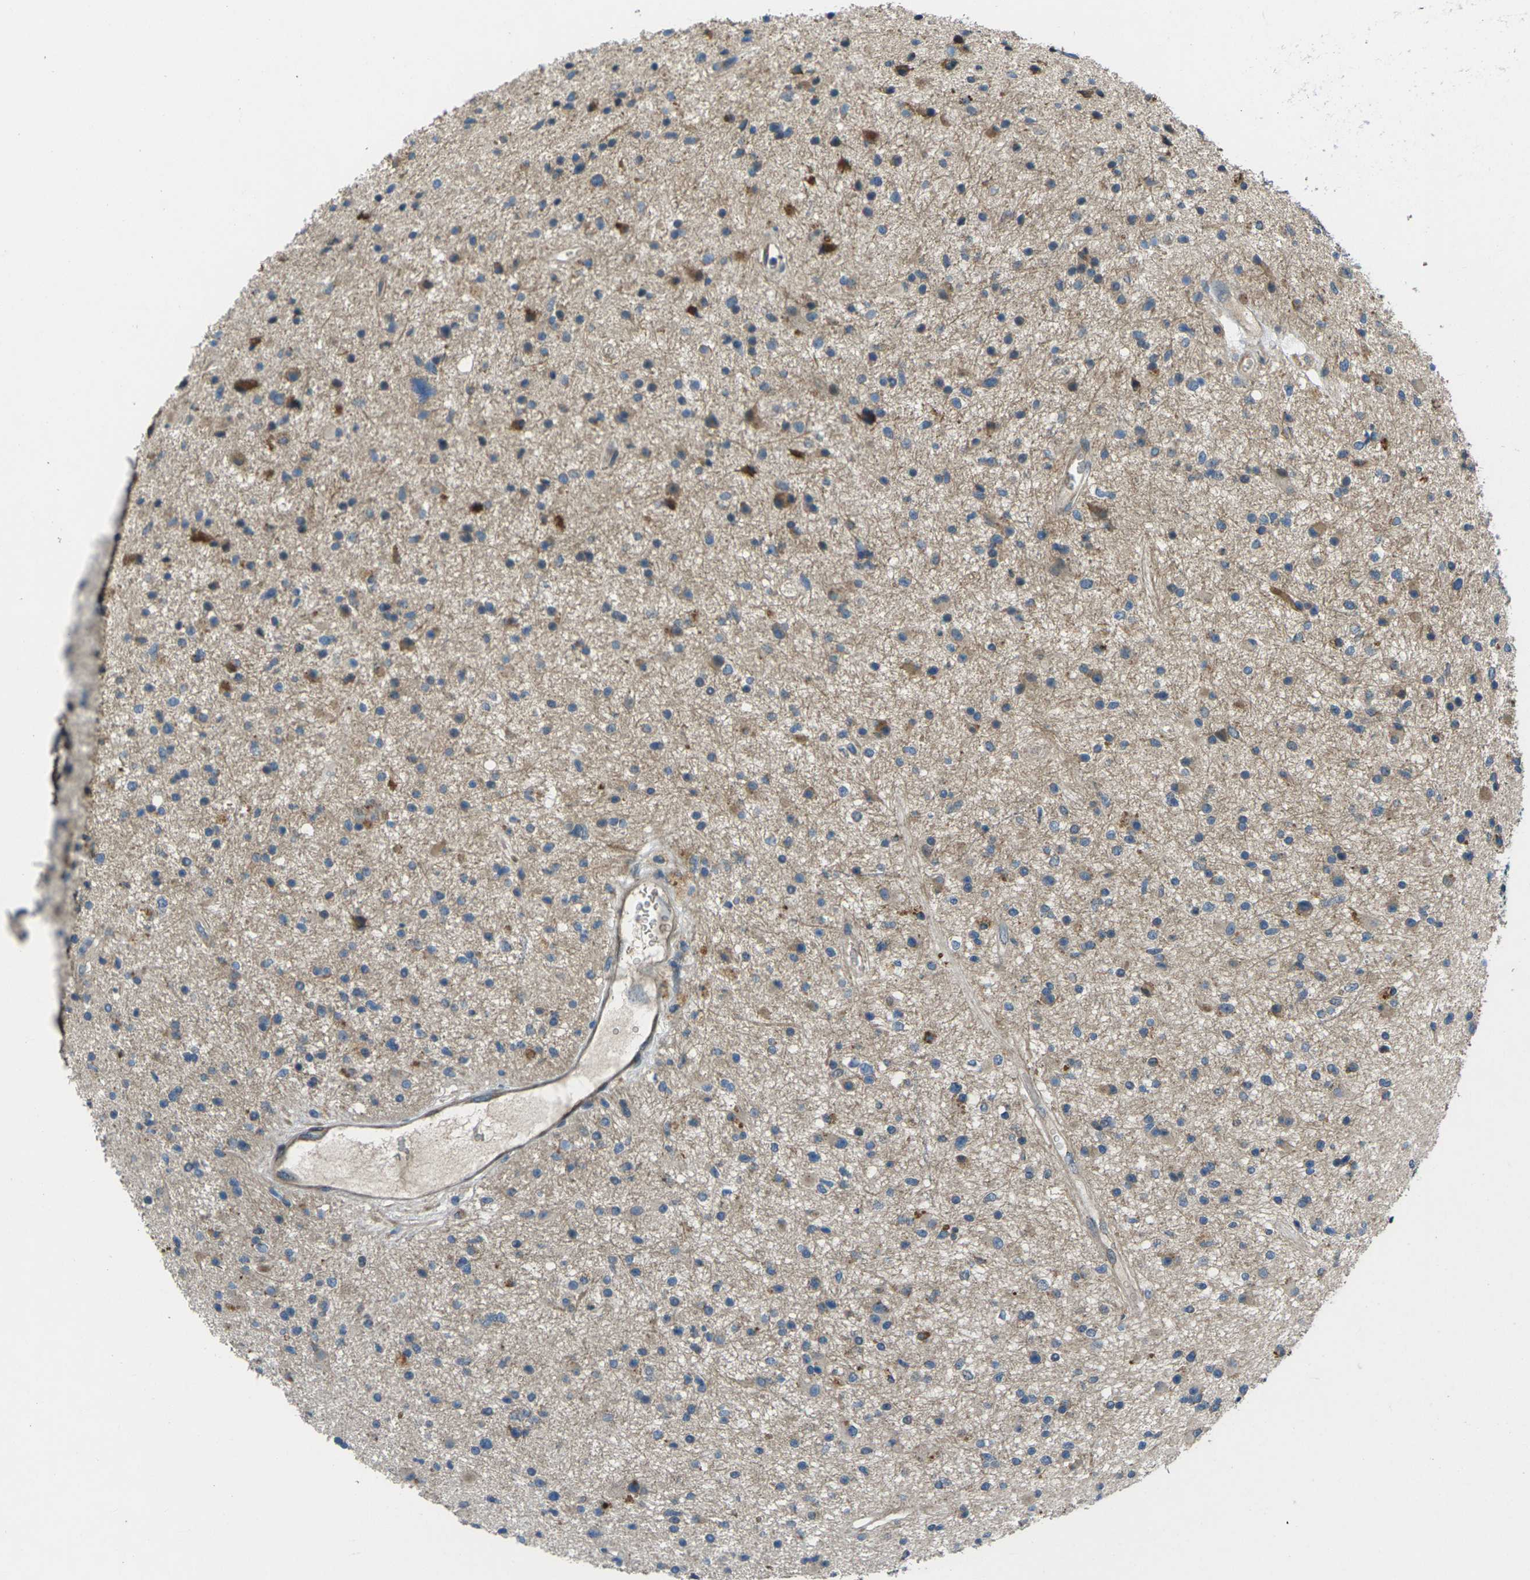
{"staining": {"intensity": "moderate", "quantity": "25%-75%", "location": "cytoplasmic/membranous"}, "tissue": "glioma", "cell_type": "Tumor cells", "image_type": "cancer", "snomed": [{"axis": "morphology", "description": "Glioma, malignant, High grade"}, {"axis": "topography", "description": "Brain"}], "caption": "Moderate cytoplasmic/membranous protein expression is identified in about 25%-75% of tumor cells in malignant high-grade glioma.", "gene": "EDNRA", "patient": {"sex": "male", "age": 33}}